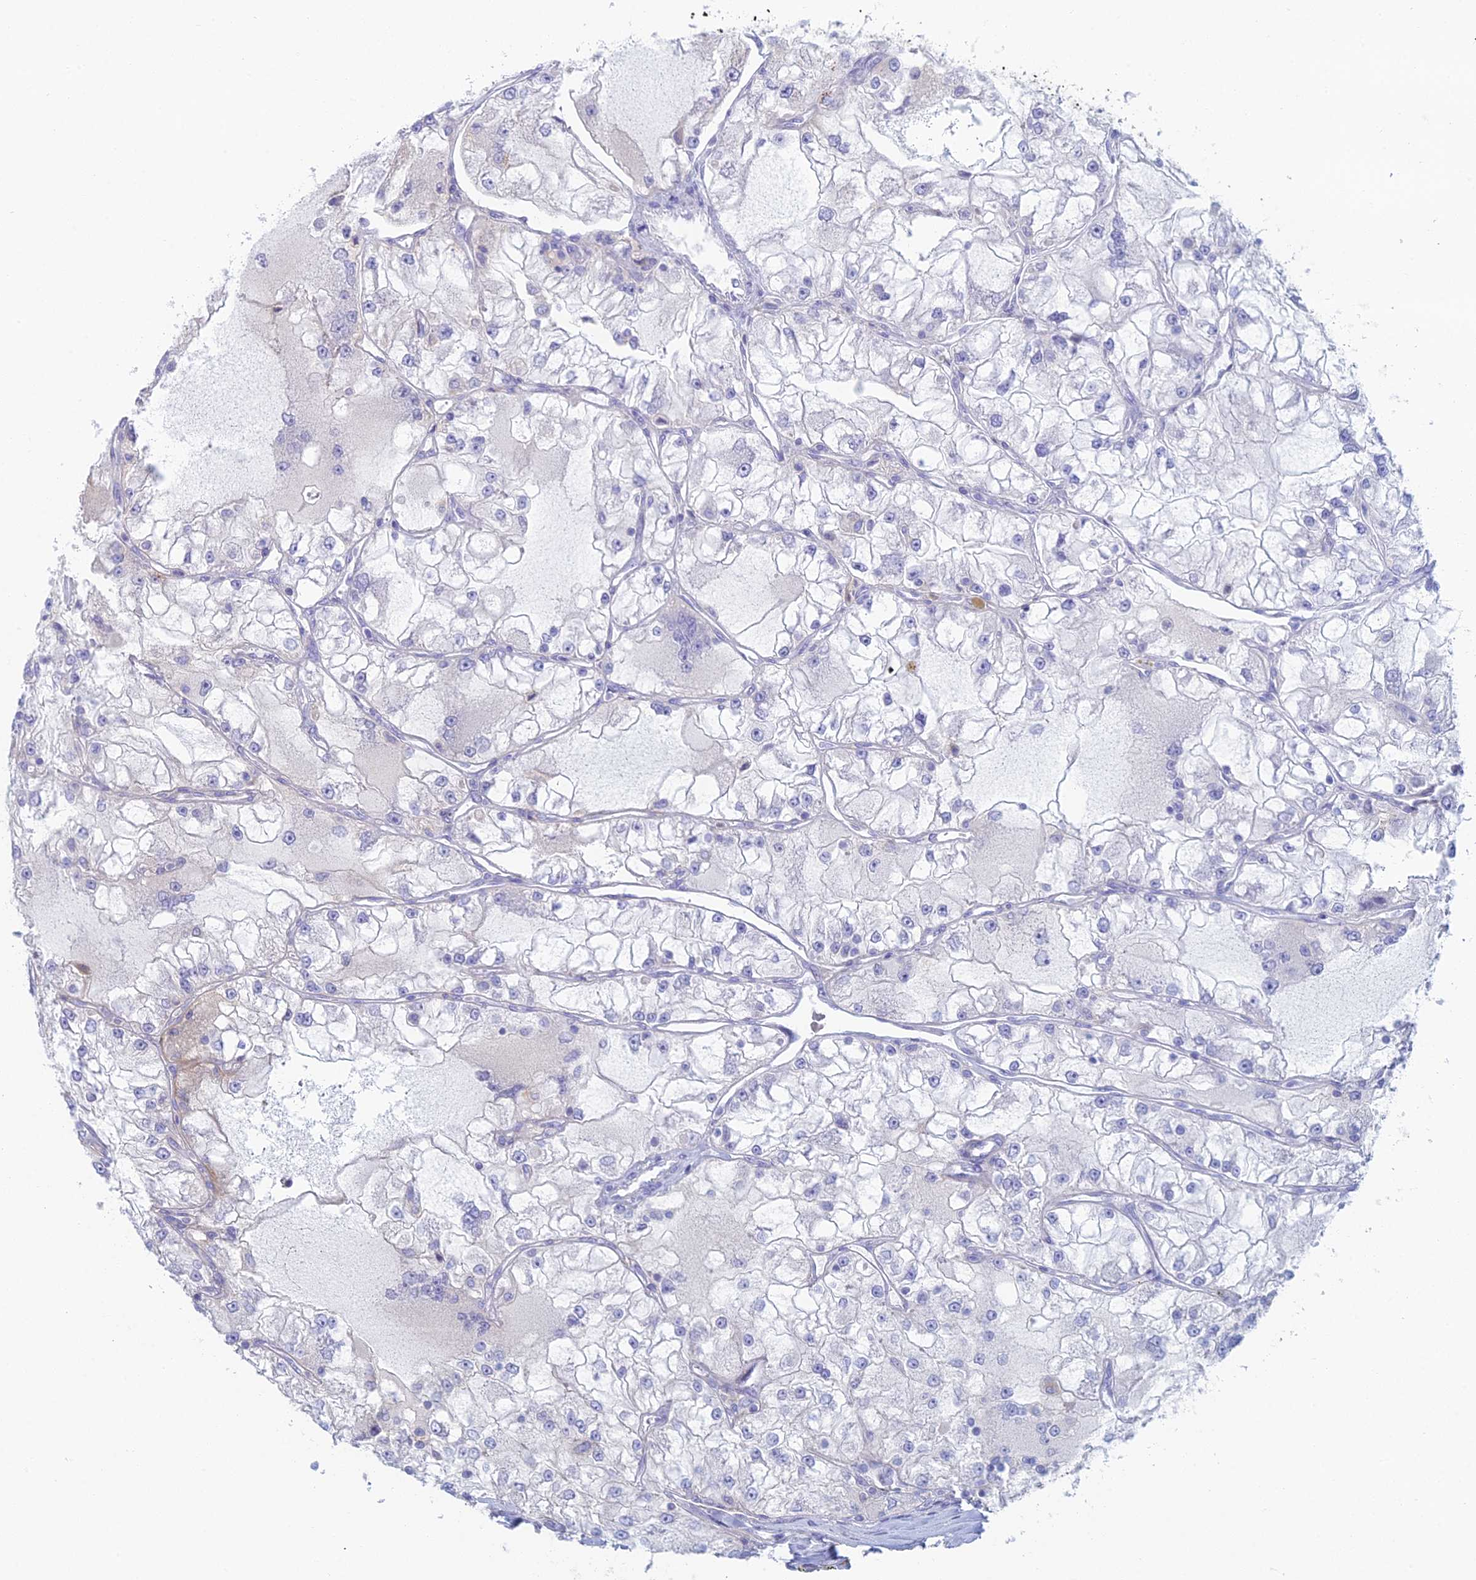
{"staining": {"intensity": "negative", "quantity": "none", "location": "none"}, "tissue": "renal cancer", "cell_type": "Tumor cells", "image_type": "cancer", "snomed": [{"axis": "morphology", "description": "Adenocarcinoma, NOS"}, {"axis": "topography", "description": "Kidney"}], "caption": "Immunohistochemical staining of renal cancer shows no significant expression in tumor cells. (Stains: DAB (3,3'-diaminobenzidine) immunohistochemistry with hematoxylin counter stain, Microscopy: brightfield microscopy at high magnification).", "gene": "IFTAP", "patient": {"sex": "female", "age": 72}}